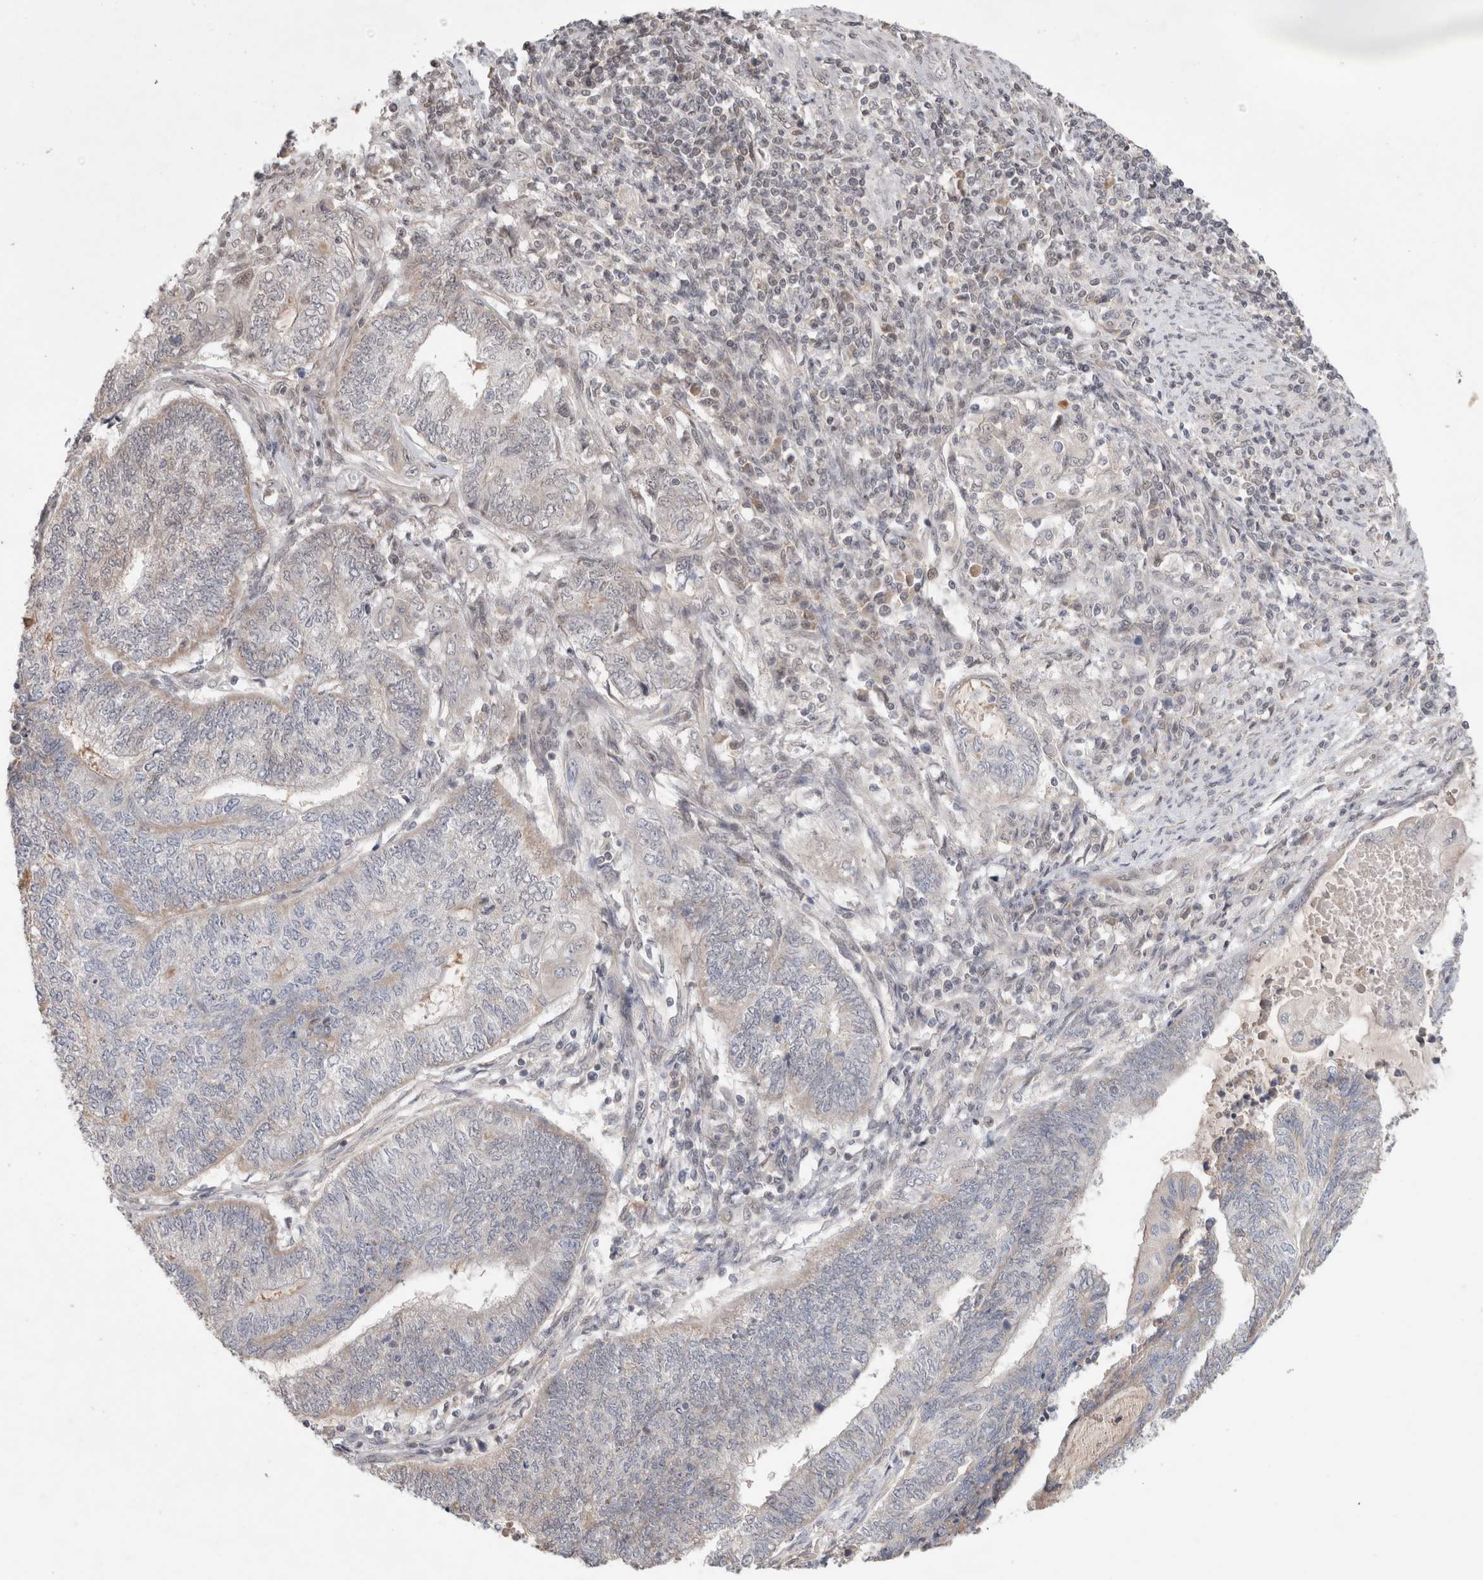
{"staining": {"intensity": "weak", "quantity": "<25%", "location": "cytoplasmic/membranous"}, "tissue": "endometrial cancer", "cell_type": "Tumor cells", "image_type": "cancer", "snomed": [{"axis": "morphology", "description": "Adenocarcinoma, NOS"}, {"axis": "topography", "description": "Uterus"}, {"axis": "topography", "description": "Endometrium"}], "caption": "This photomicrograph is of endometrial adenocarcinoma stained with immunohistochemistry to label a protein in brown with the nuclei are counter-stained blue. There is no expression in tumor cells.", "gene": "SYDE2", "patient": {"sex": "female", "age": 70}}